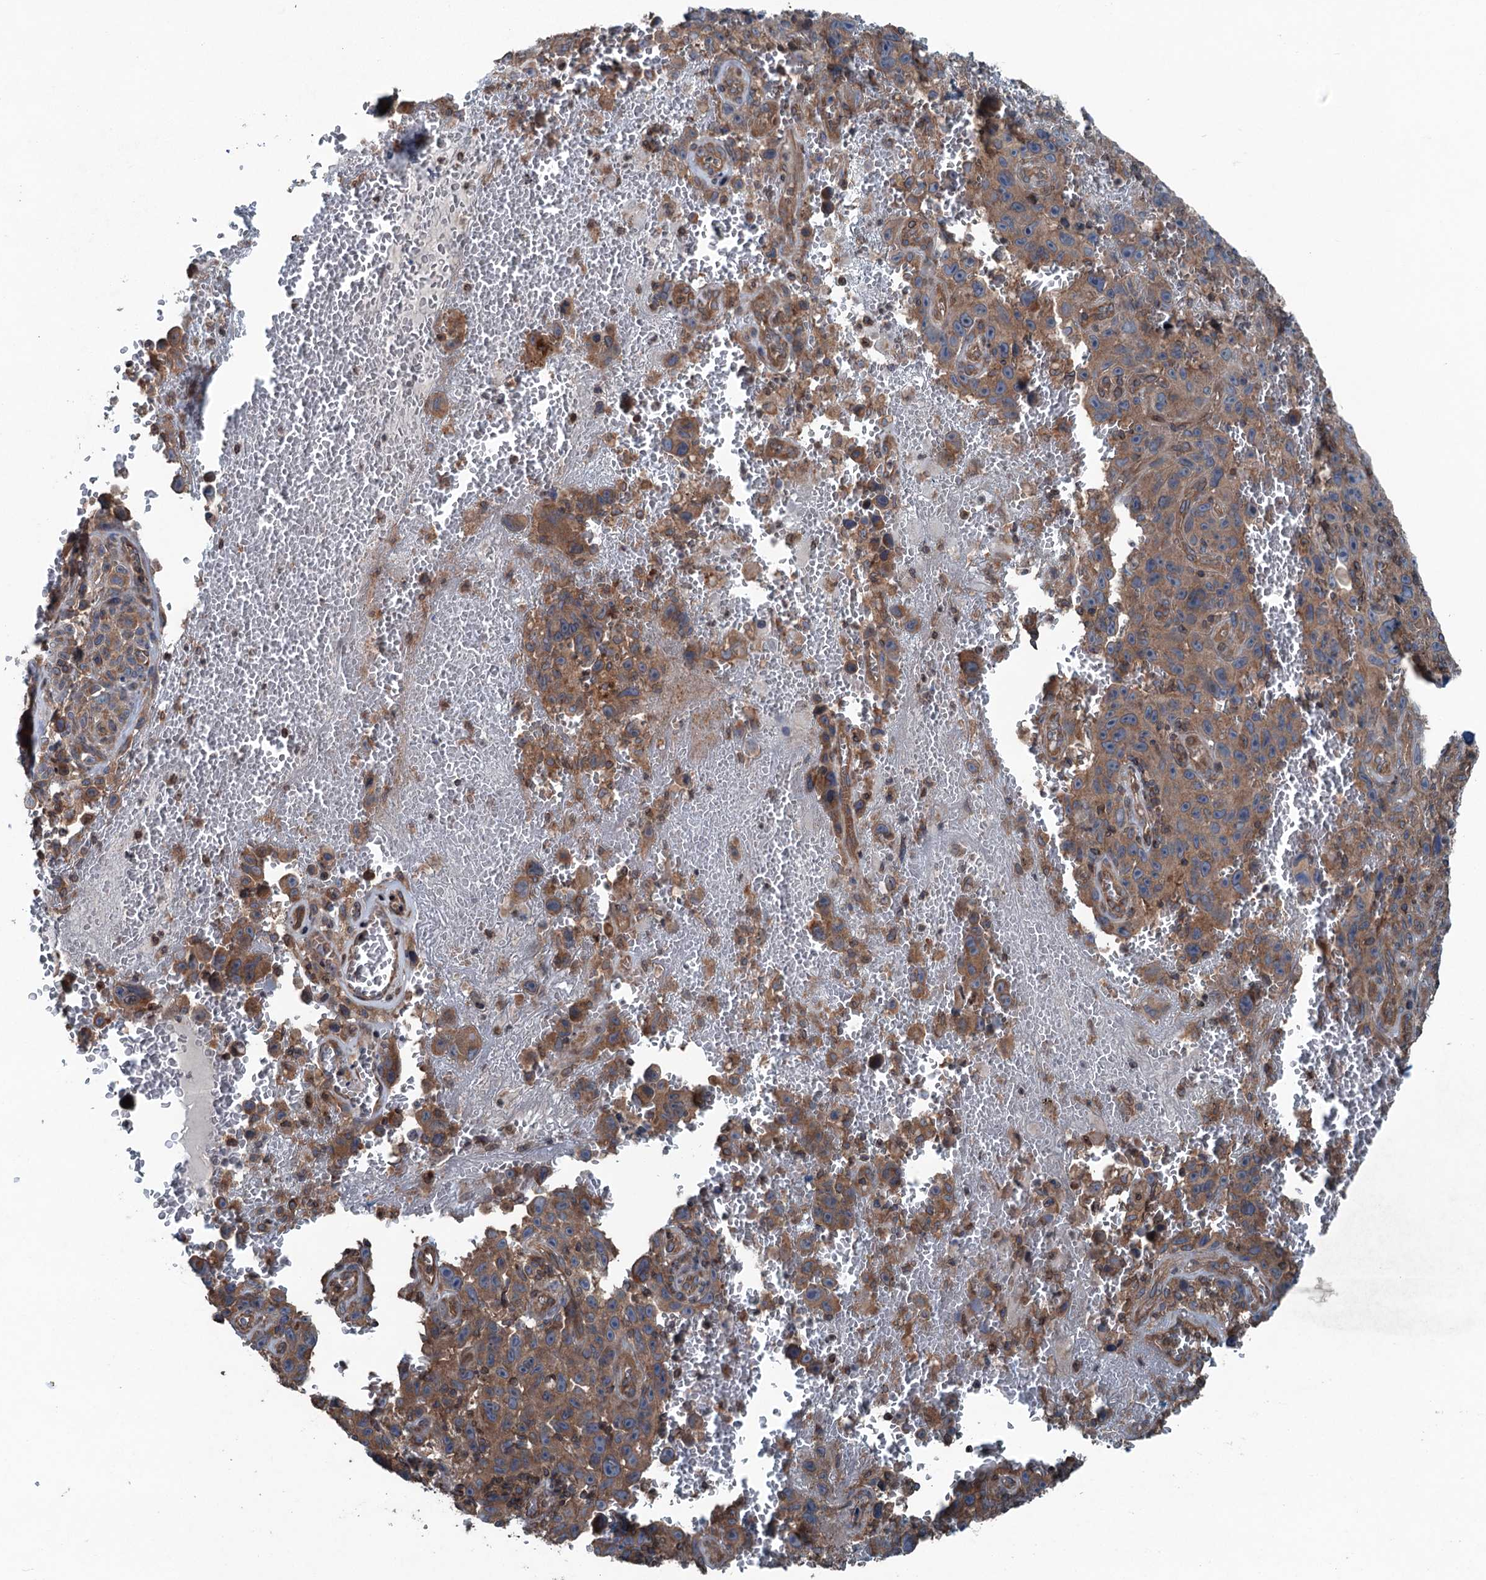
{"staining": {"intensity": "moderate", "quantity": ">75%", "location": "cytoplasmic/membranous"}, "tissue": "melanoma", "cell_type": "Tumor cells", "image_type": "cancer", "snomed": [{"axis": "morphology", "description": "Malignant melanoma, NOS"}, {"axis": "topography", "description": "Skin"}], "caption": "The histopathology image demonstrates staining of malignant melanoma, revealing moderate cytoplasmic/membranous protein expression (brown color) within tumor cells.", "gene": "TRAPPC8", "patient": {"sex": "female", "age": 82}}